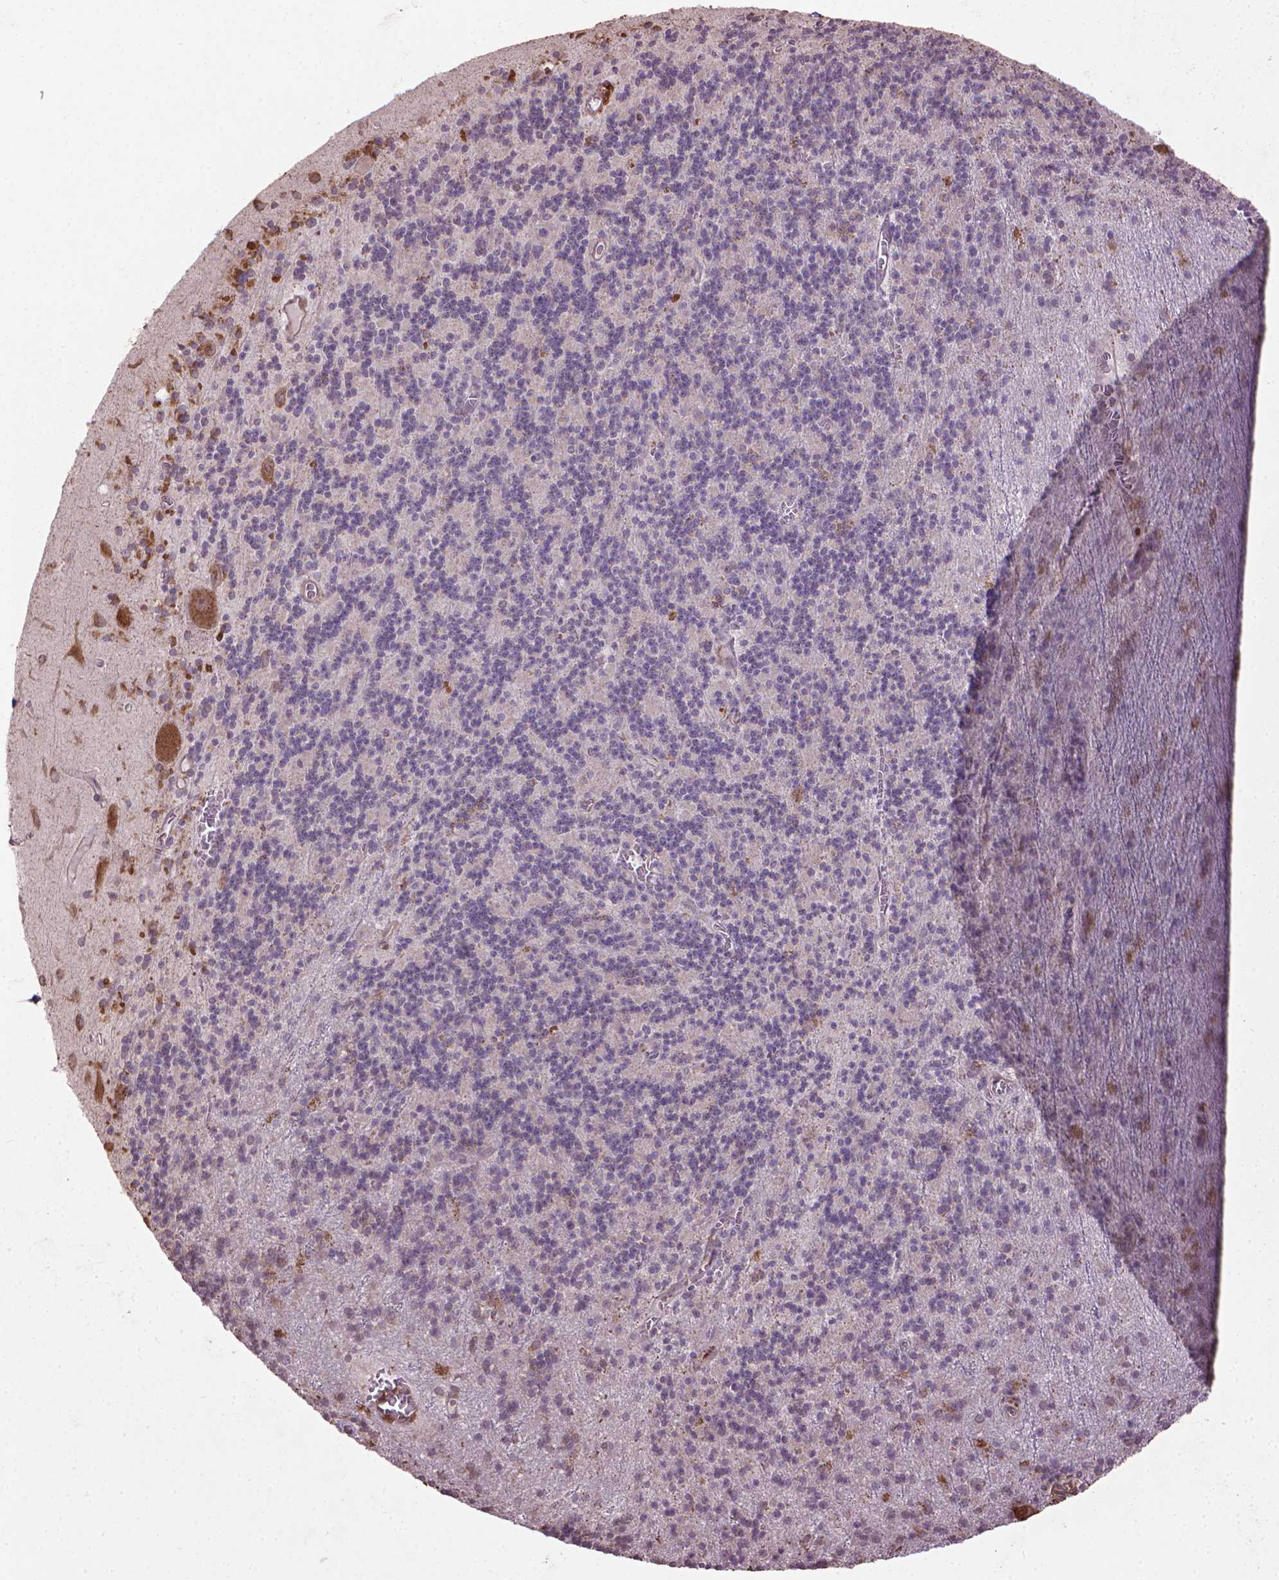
{"staining": {"intensity": "negative", "quantity": "none", "location": "none"}, "tissue": "cerebellum", "cell_type": "Cells in granular layer", "image_type": "normal", "snomed": [{"axis": "morphology", "description": "Normal tissue, NOS"}, {"axis": "topography", "description": "Cerebellum"}], "caption": "IHC photomicrograph of unremarkable cerebellum: human cerebellum stained with DAB exhibits no significant protein positivity in cells in granular layer. (Brightfield microscopy of DAB (3,3'-diaminobenzidine) immunohistochemistry at high magnification).", "gene": "GAS1", "patient": {"sex": "male", "age": 70}}